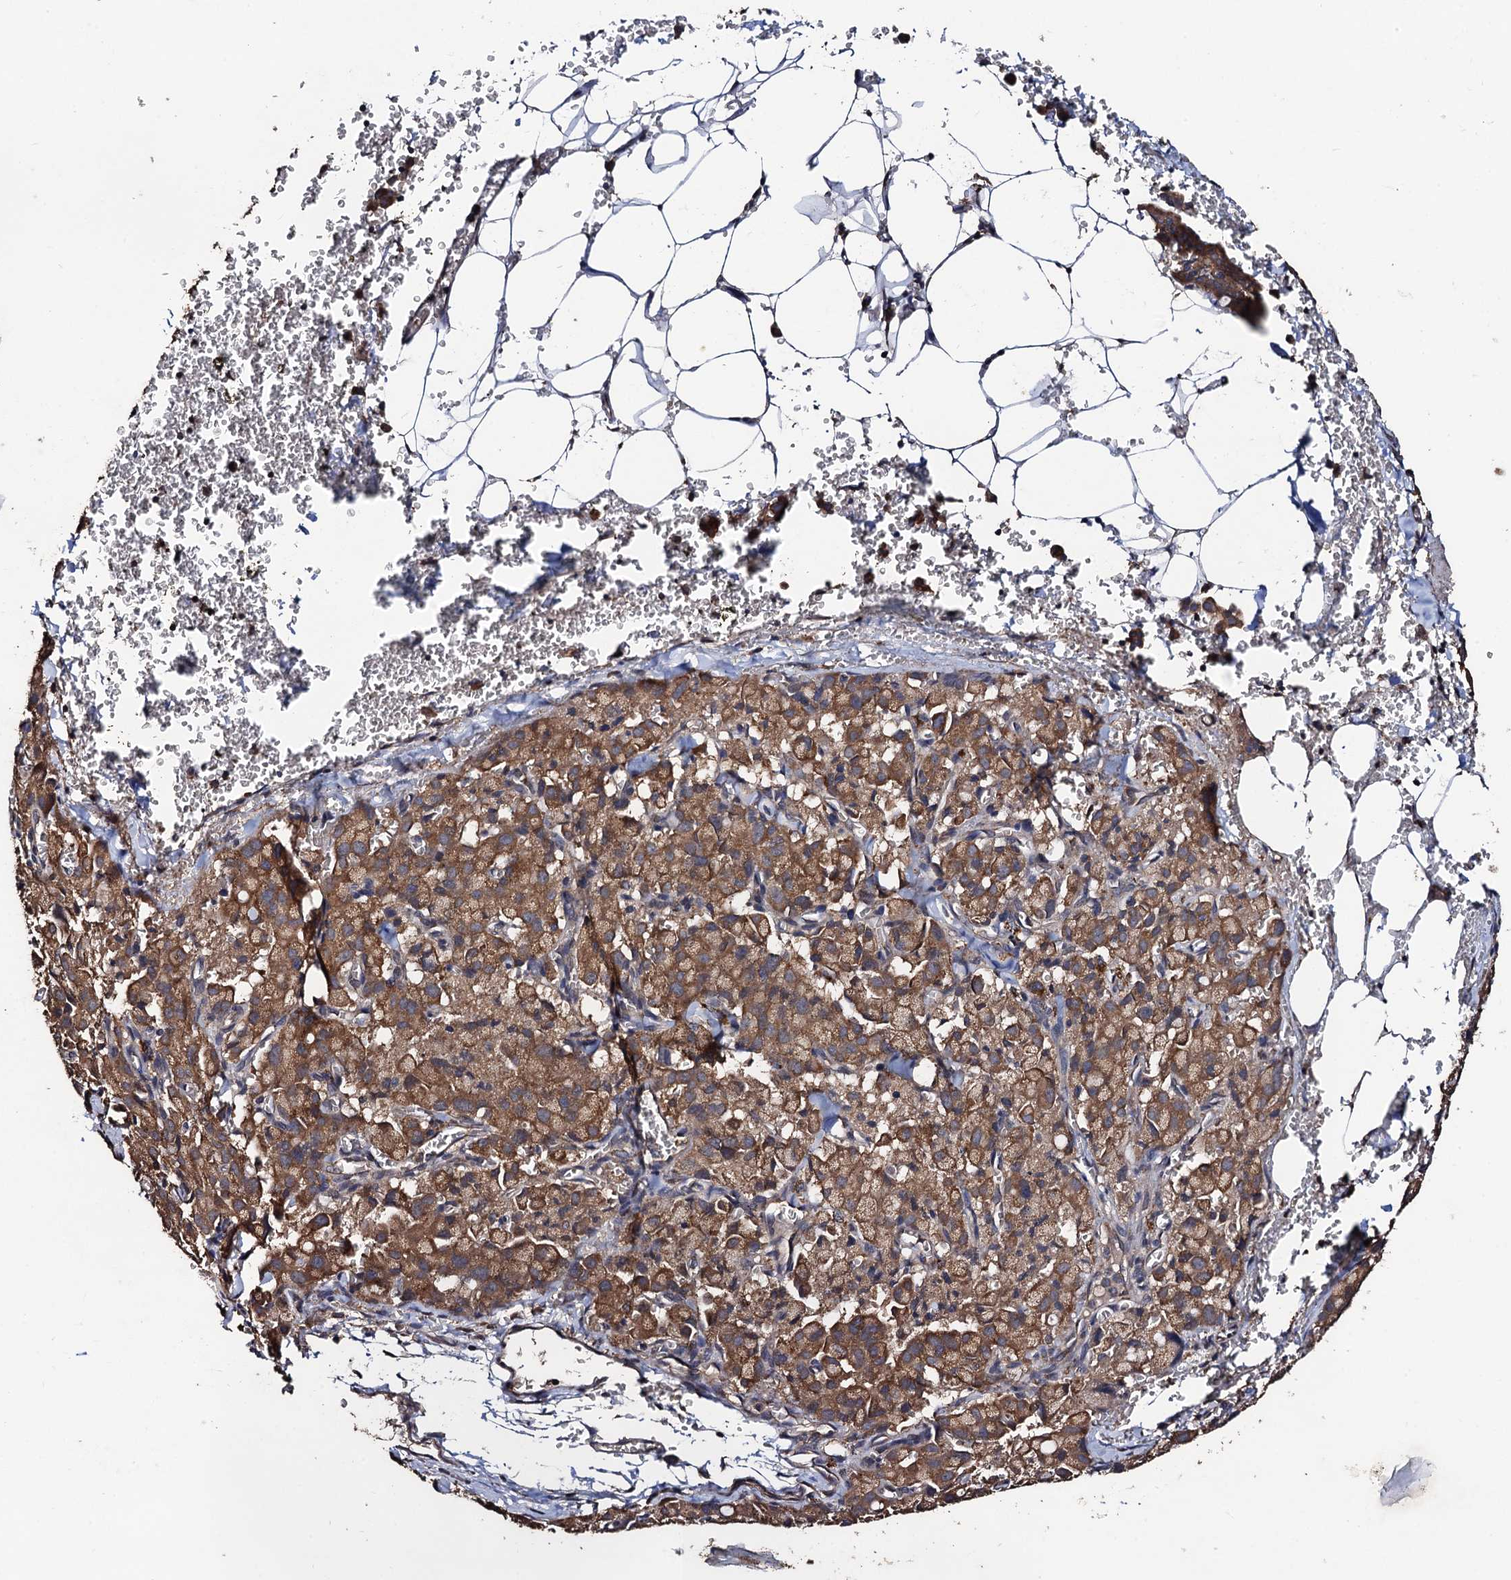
{"staining": {"intensity": "moderate", "quantity": ">75%", "location": "cytoplasmic/membranous"}, "tissue": "pancreatic cancer", "cell_type": "Tumor cells", "image_type": "cancer", "snomed": [{"axis": "morphology", "description": "Adenocarcinoma, NOS"}, {"axis": "topography", "description": "Pancreas"}], "caption": "Immunohistochemical staining of pancreatic cancer (adenocarcinoma) demonstrates moderate cytoplasmic/membranous protein positivity in about >75% of tumor cells. The protein of interest is stained brown, and the nuclei are stained in blue (DAB IHC with brightfield microscopy, high magnification).", "gene": "PPTC7", "patient": {"sex": "male", "age": 65}}